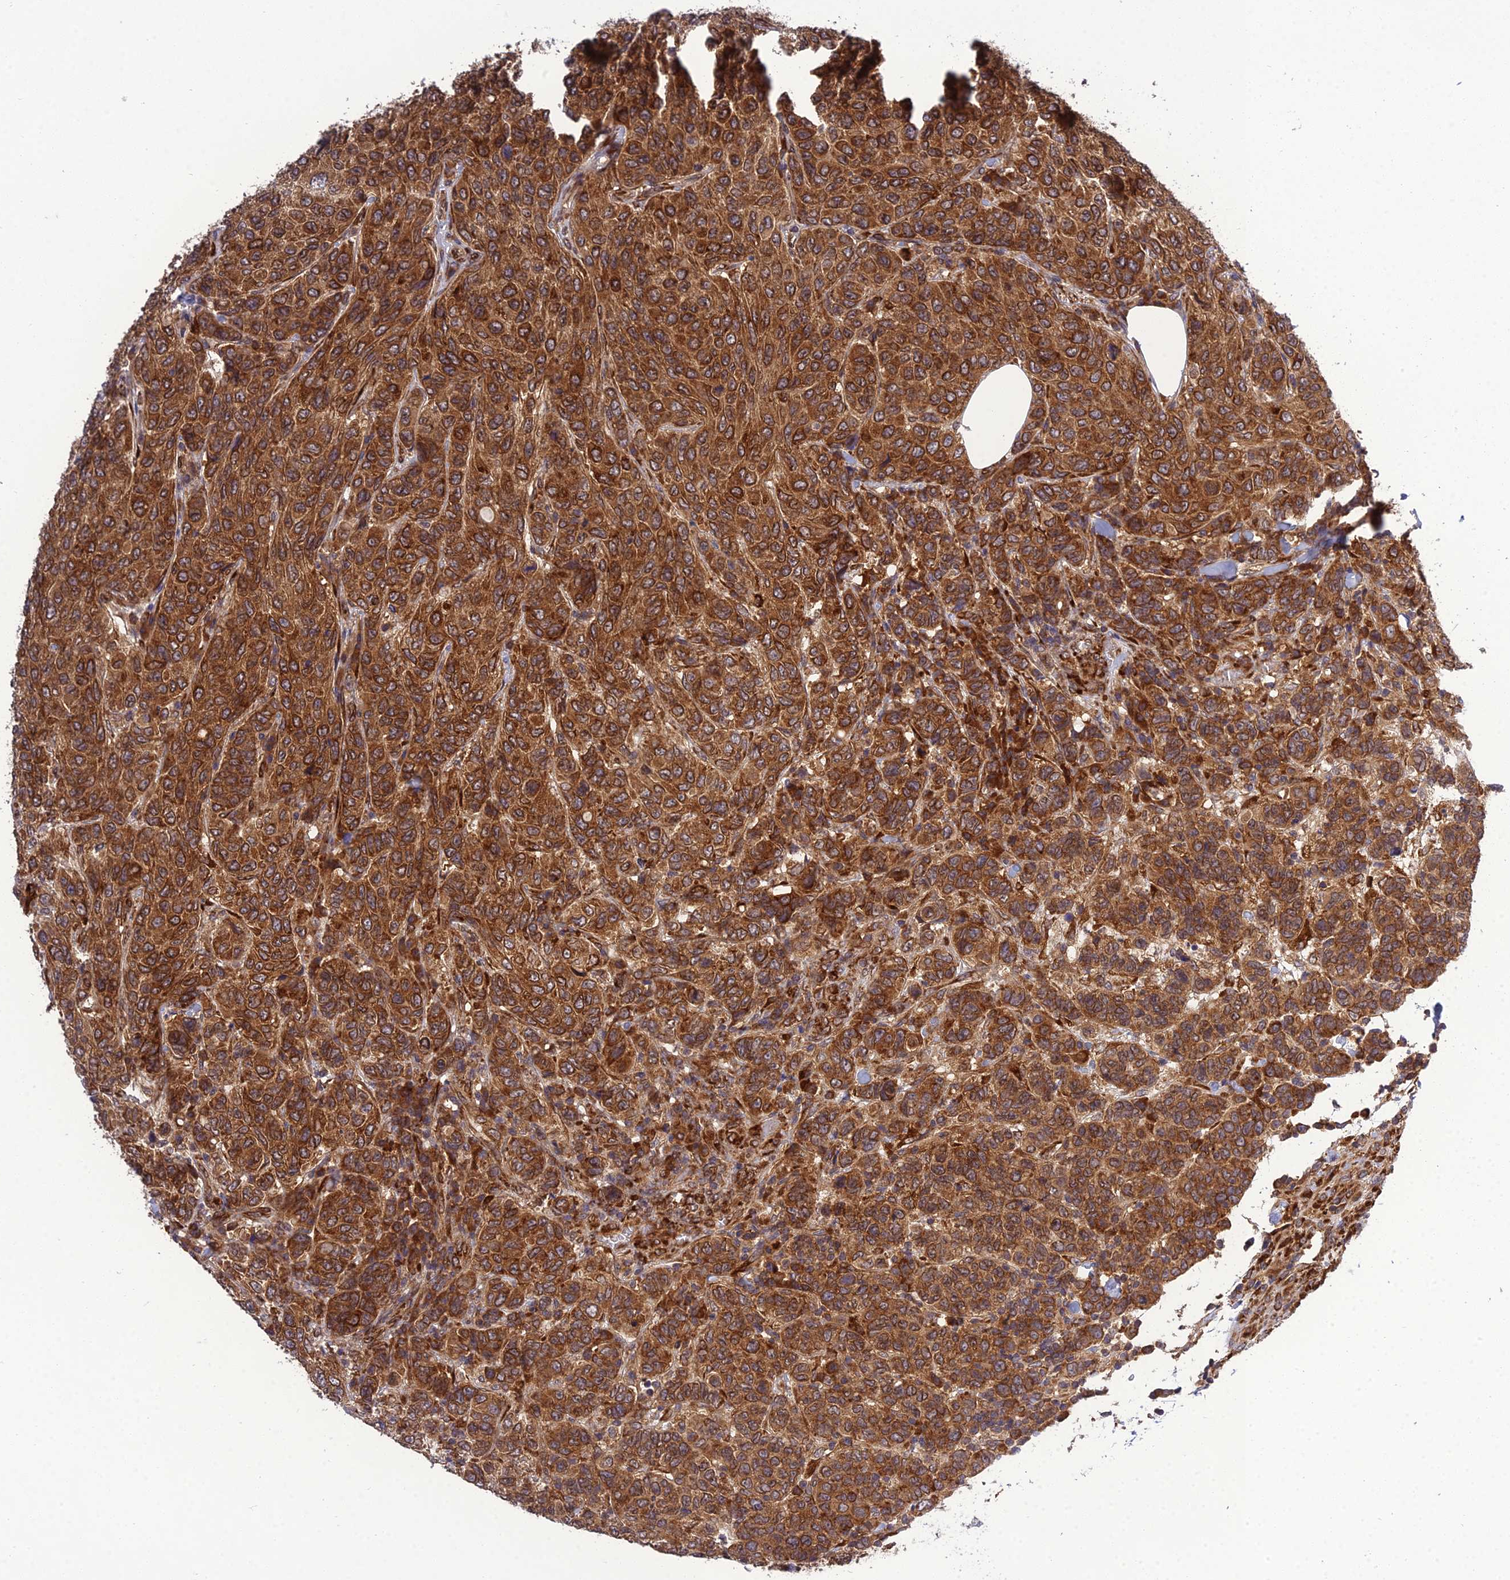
{"staining": {"intensity": "strong", "quantity": ">75%", "location": "cytoplasmic/membranous"}, "tissue": "breast cancer", "cell_type": "Tumor cells", "image_type": "cancer", "snomed": [{"axis": "morphology", "description": "Duct carcinoma"}, {"axis": "topography", "description": "Breast"}], "caption": "Immunohistochemical staining of human breast cancer (invasive ductal carcinoma) exhibits high levels of strong cytoplasmic/membranous expression in about >75% of tumor cells. (IHC, brightfield microscopy, high magnification).", "gene": "DHCR7", "patient": {"sex": "female", "age": 55}}